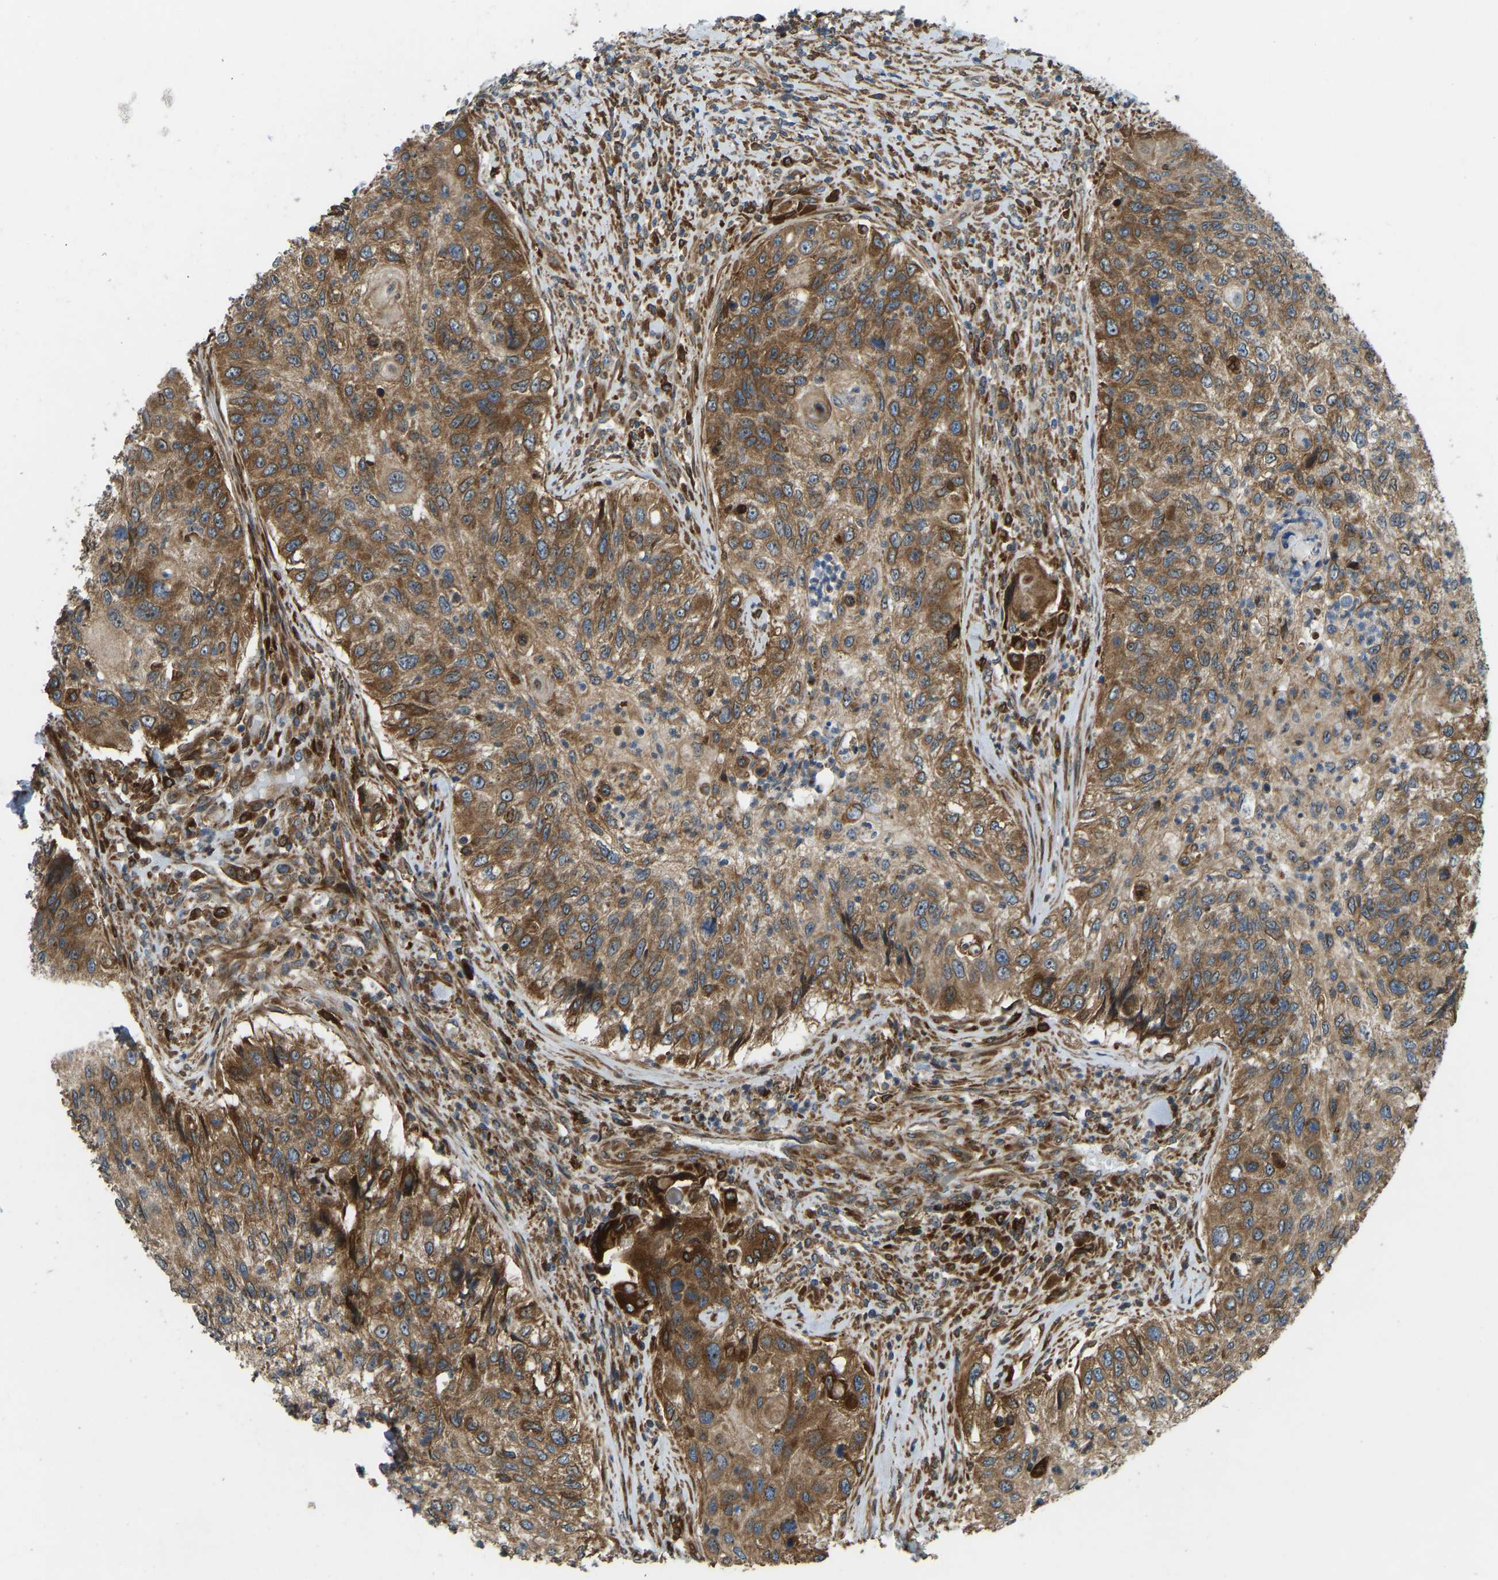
{"staining": {"intensity": "moderate", "quantity": ">75%", "location": "cytoplasmic/membranous"}, "tissue": "urothelial cancer", "cell_type": "Tumor cells", "image_type": "cancer", "snomed": [{"axis": "morphology", "description": "Urothelial carcinoma, High grade"}, {"axis": "topography", "description": "Urinary bladder"}], "caption": "A high-resolution image shows immunohistochemistry staining of urothelial carcinoma (high-grade), which exhibits moderate cytoplasmic/membranous staining in approximately >75% of tumor cells.", "gene": "OS9", "patient": {"sex": "female", "age": 60}}